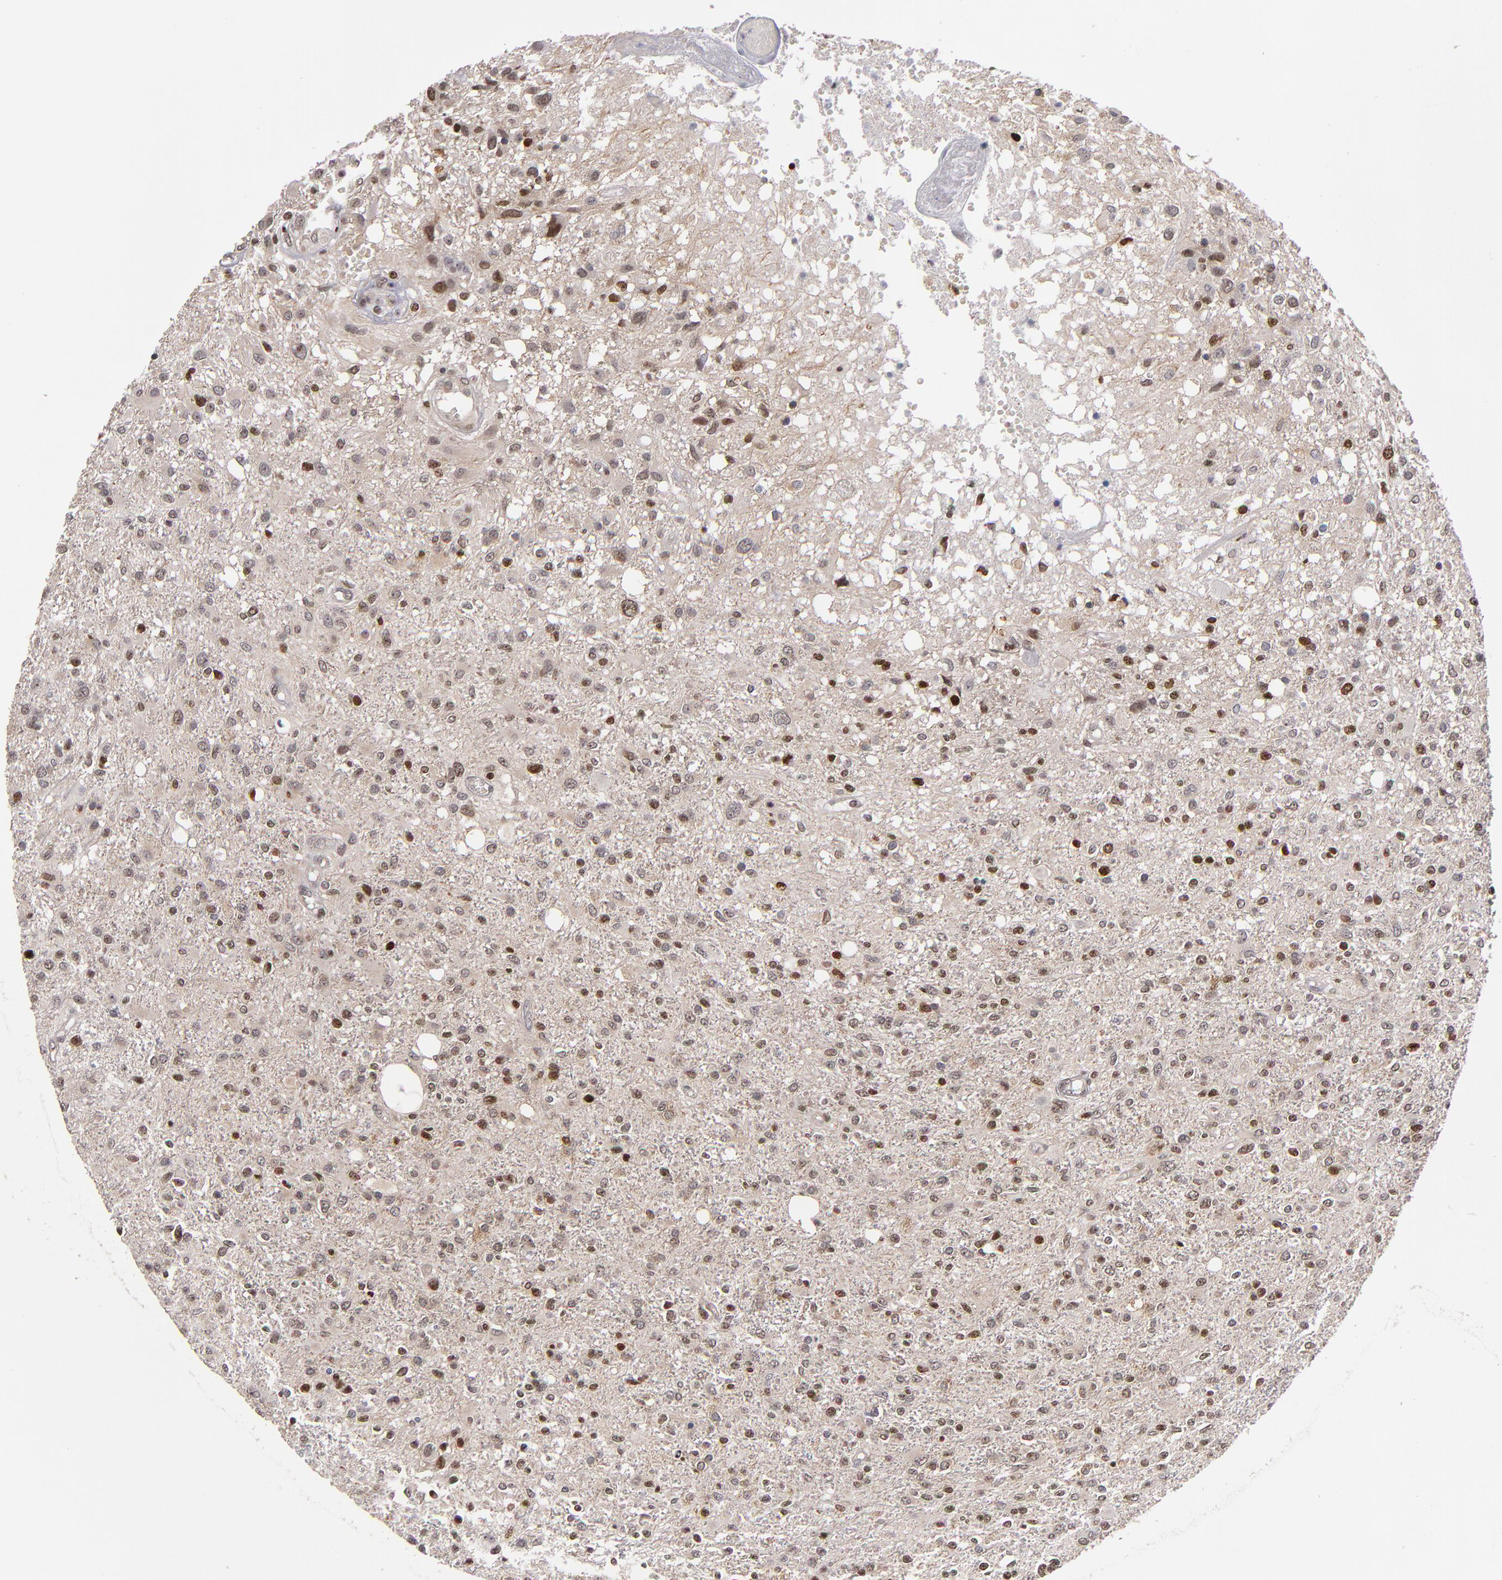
{"staining": {"intensity": "moderate", "quantity": "25%-75%", "location": "nuclear"}, "tissue": "glioma", "cell_type": "Tumor cells", "image_type": "cancer", "snomed": [{"axis": "morphology", "description": "Glioma, malignant, High grade"}, {"axis": "topography", "description": "Cerebral cortex"}], "caption": "Tumor cells exhibit moderate nuclear expression in approximately 25%-75% of cells in malignant glioma (high-grade).", "gene": "KDM6A", "patient": {"sex": "male", "age": 76}}